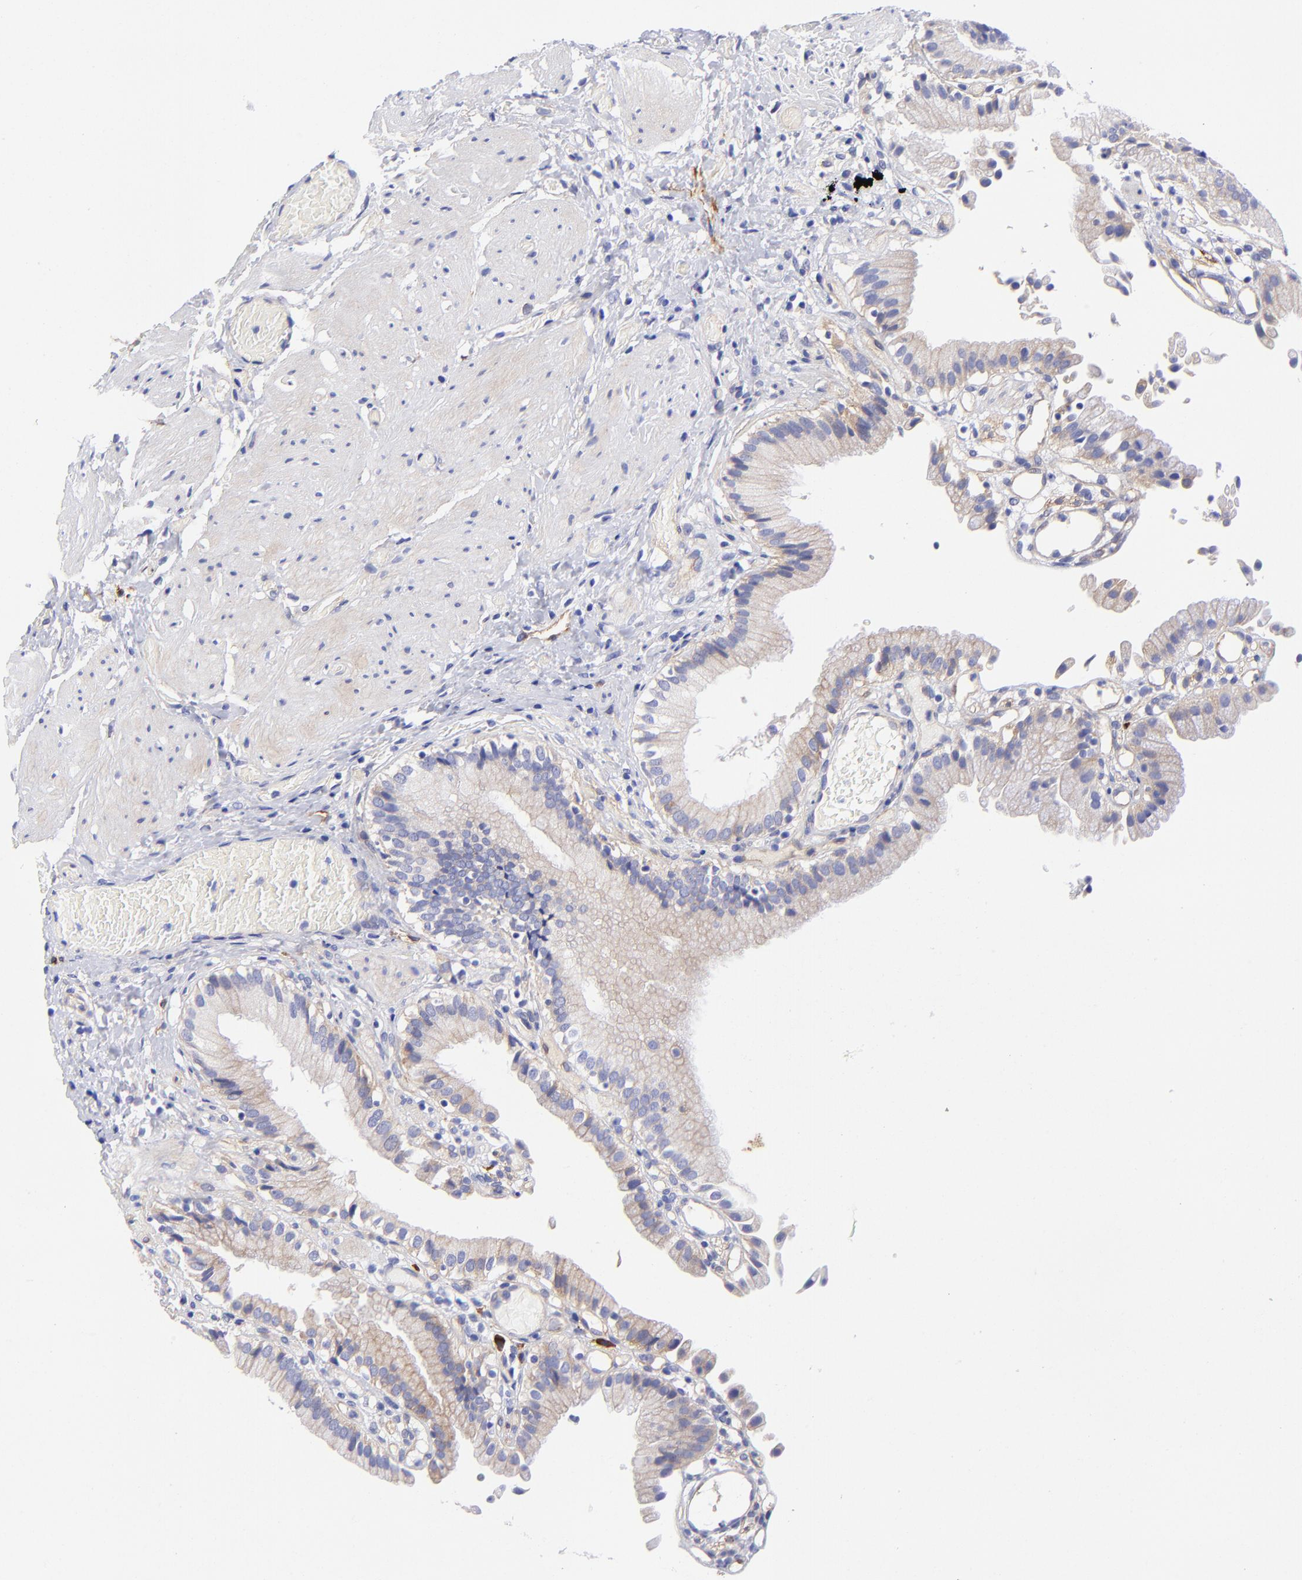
{"staining": {"intensity": "moderate", "quantity": "25%-75%", "location": "cytoplasmic/membranous"}, "tissue": "gallbladder", "cell_type": "Glandular cells", "image_type": "normal", "snomed": [{"axis": "morphology", "description": "Normal tissue, NOS"}, {"axis": "topography", "description": "Gallbladder"}], "caption": "A brown stain labels moderate cytoplasmic/membranous expression of a protein in glandular cells of benign gallbladder.", "gene": "PPFIBP1", "patient": {"sex": "male", "age": 65}}